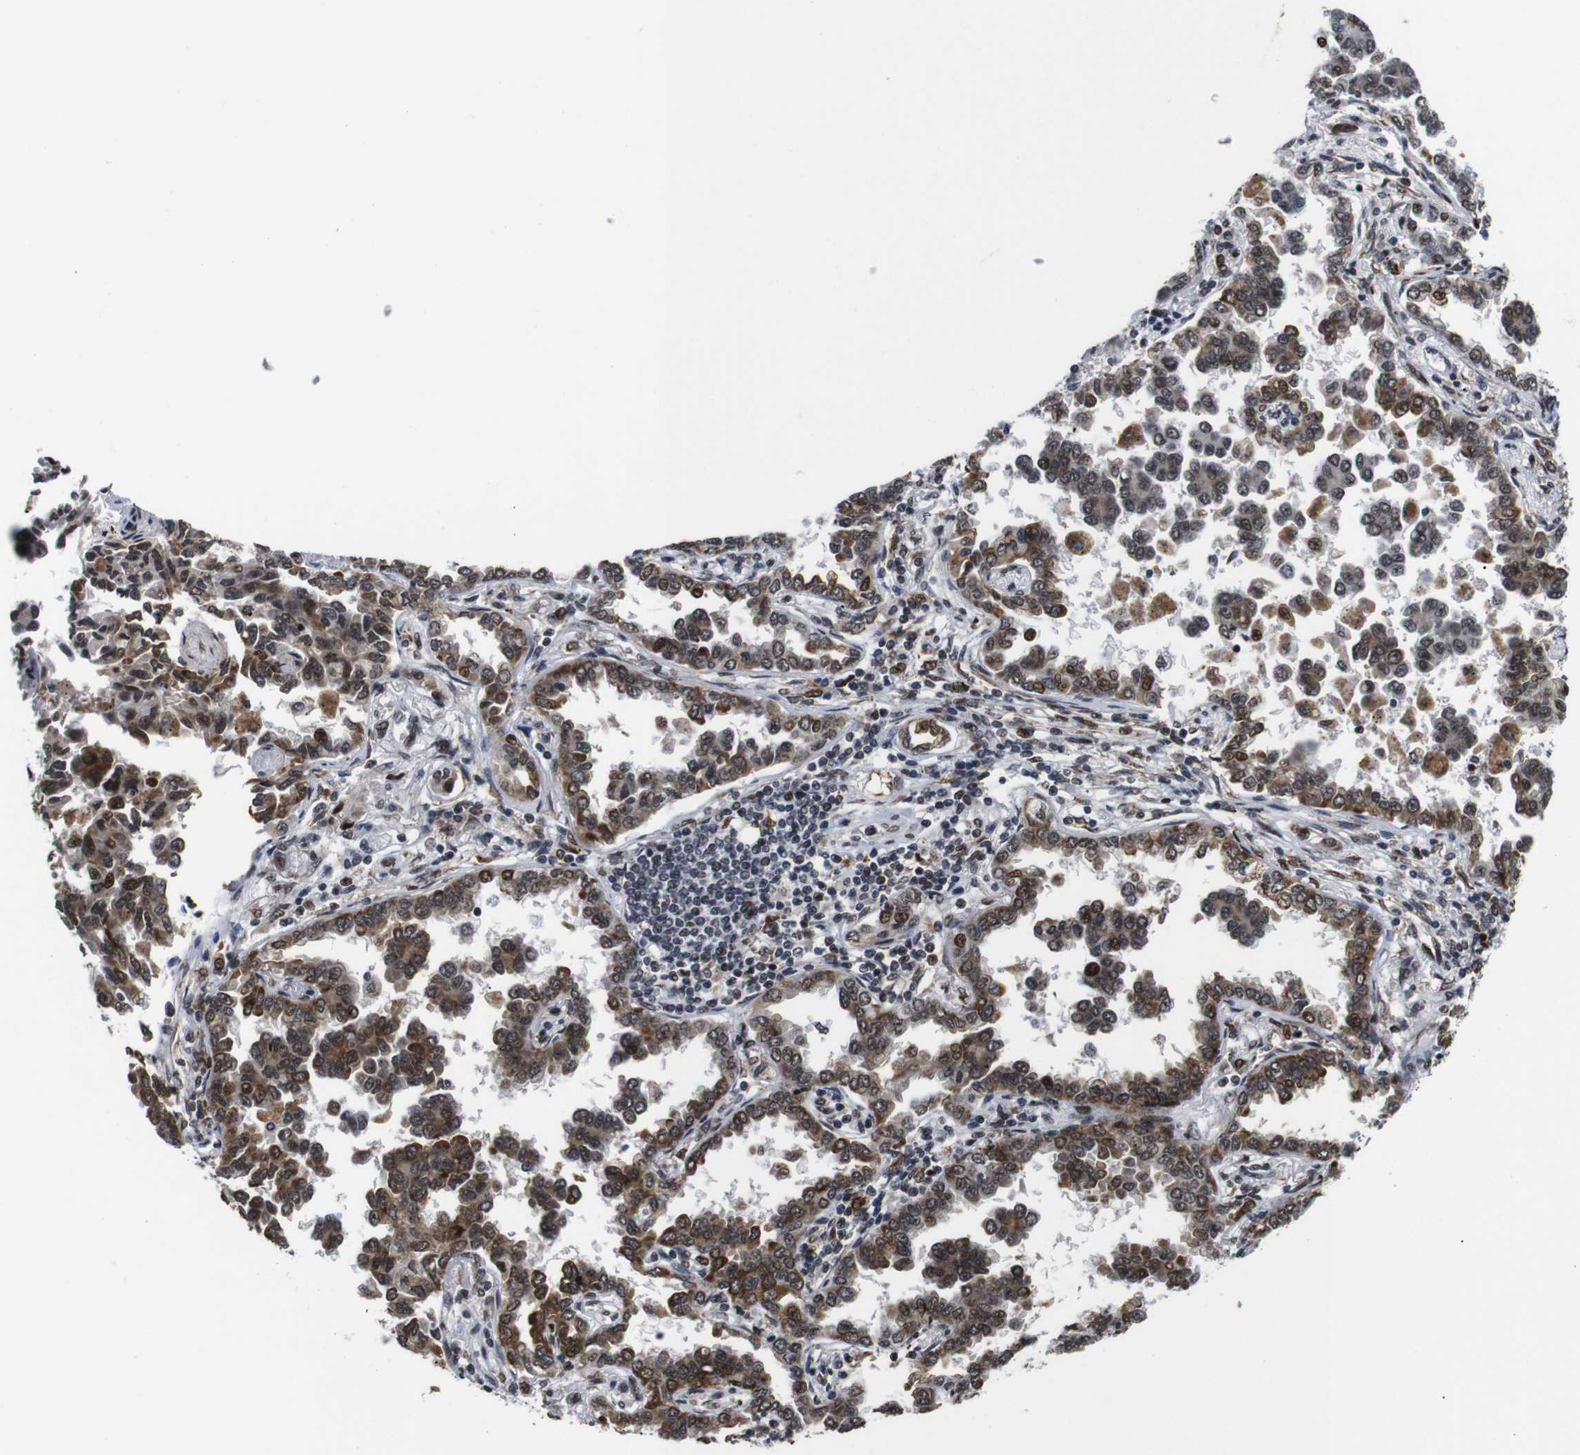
{"staining": {"intensity": "moderate", "quantity": ">75%", "location": "cytoplasmic/membranous,nuclear"}, "tissue": "lung cancer", "cell_type": "Tumor cells", "image_type": "cancer", "snomed": [{"axis": "morphology", "description": "Normal tissue, NOS"}, {"axis": "morphology", "description": "Adenocarcinoma, NOS"}, {"axis": "topography", "description": "Lung"}], "caption": "Tumor cells reveal moderate cytoplasmic/membranous and nuclear positivity in about >75% of cells in adenocarcinoma (lung). (DAB (3,3'-diaminobenzidine) = brown stain, brightfield microscopy at high magnification).", "gene": "EIF4G1", "patient": {"sex": "male", "age": 59}}